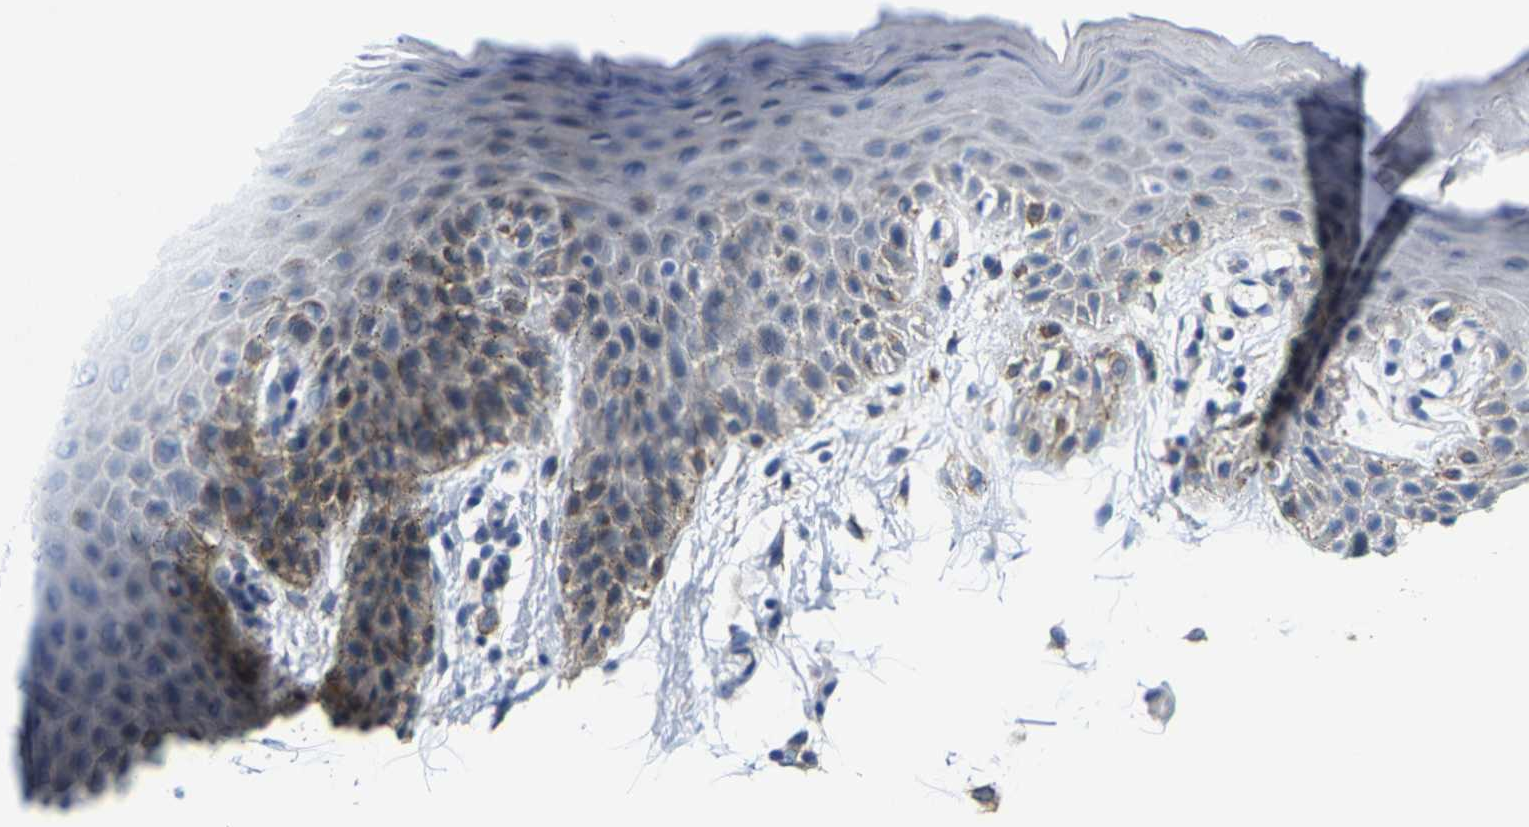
{"staining": {"intensity": "weak", "quantity": "<25%", "location": "cytoplasmic/membranous"}, "tissue": "skin", "cell_type": "Epidermal cells", "image_type": "normal", "snomed": [{"axis": "morphology", "description": "Normal tissue, NOS"}, {"axis": "topography", "description": "Anal"}], "caption": "An immunohistochemistry image of benign skin is shown. There is no staining in epidermal cells of skin. Brightfield microscopy of immunohistochemistry (IHC) stained with DAB (3,3'-diaminobenzidine) (brown) and hematoxylin (blue), captured at high magnification.", "gene": "DSCAM", "patient": {"sex": "male", "age": 44}}